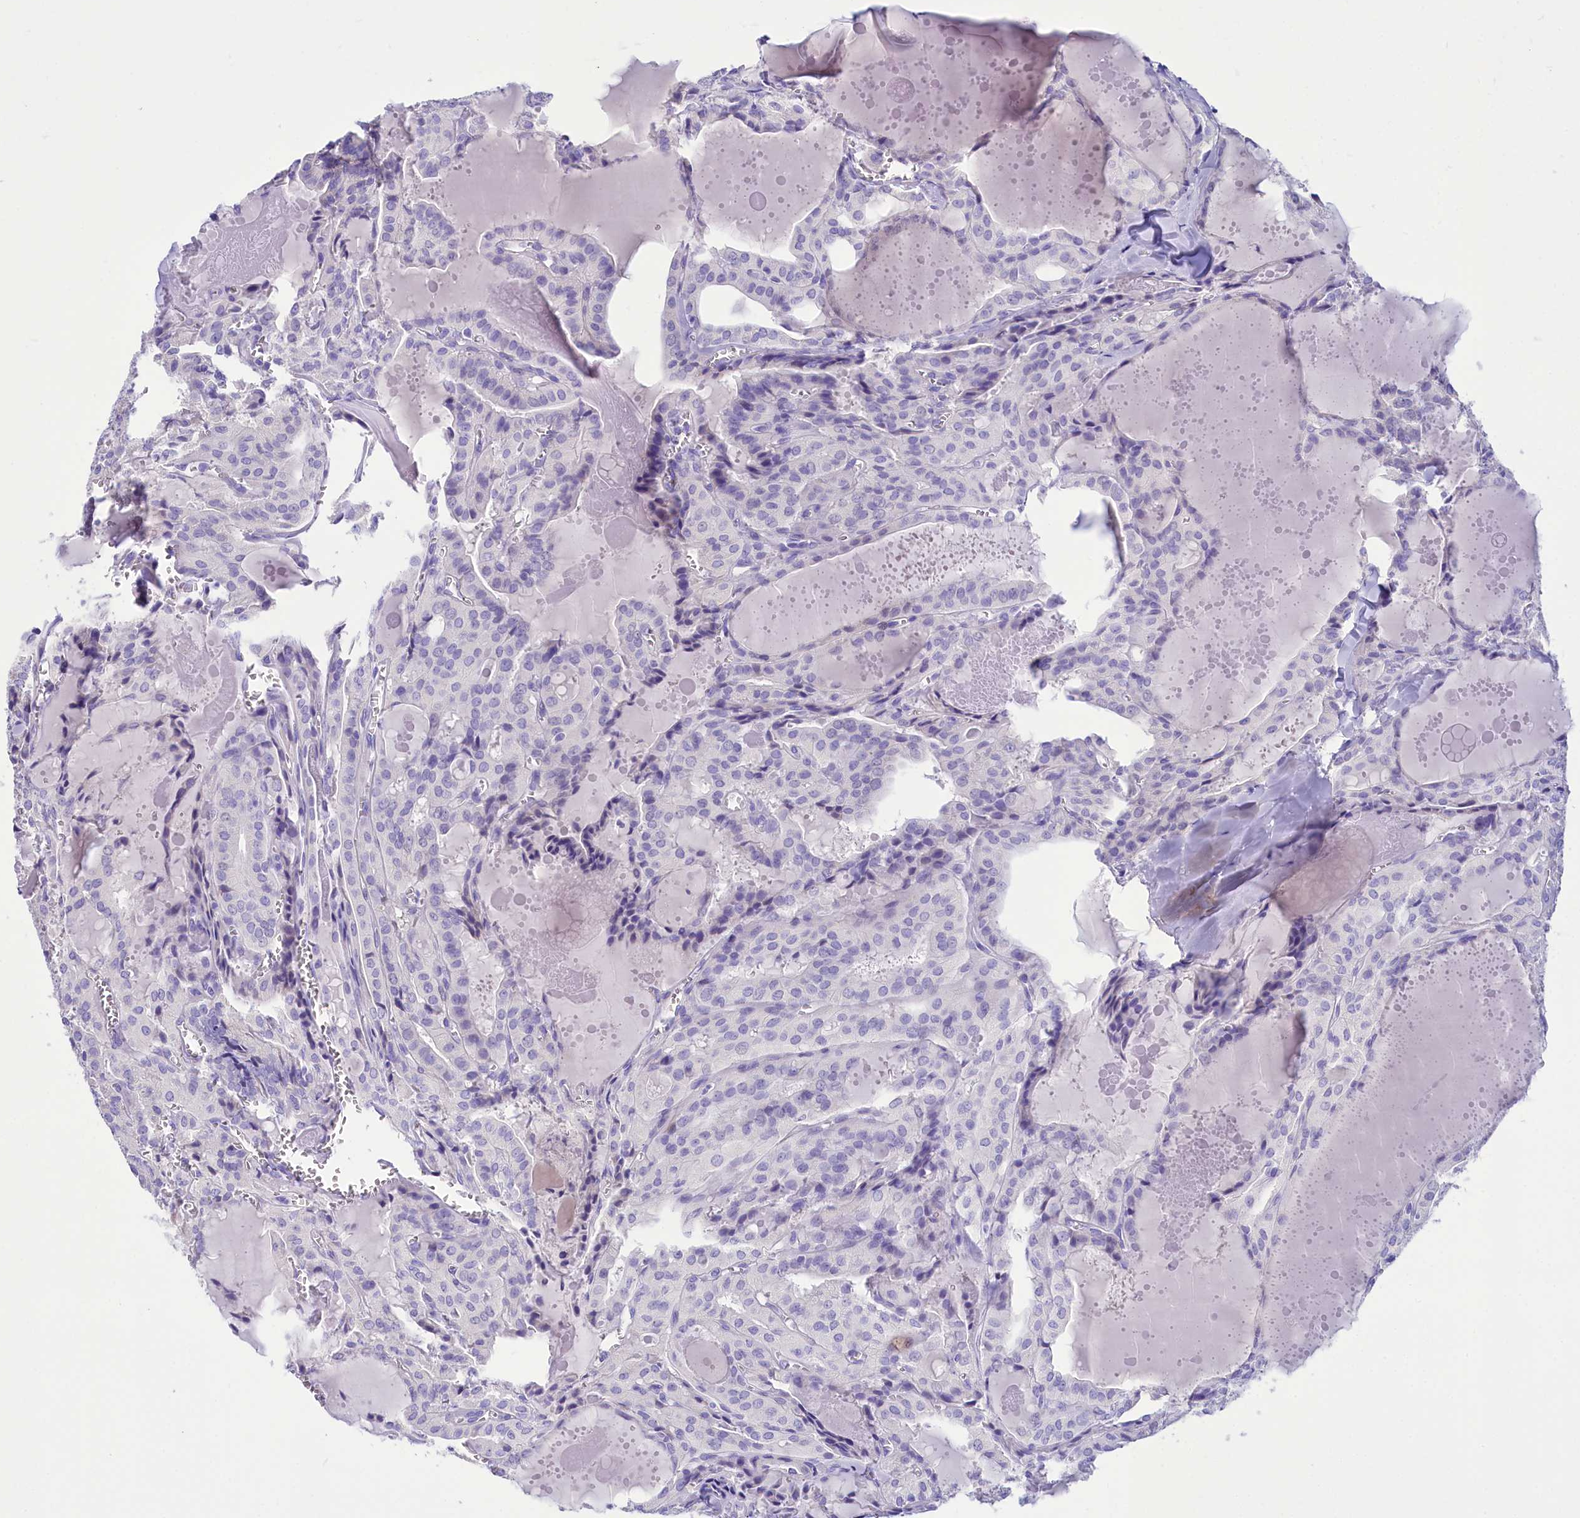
{"staining": {"intensity": "negative", "quantity": "none", "location": "none"}, "tissue": "thyroid cancer", "cell_type": "Tumor cells", "image_type": "cancer", "snomed": [{"axis": "morphology", "description": "Papillary adenocarcinoma, NOS"}, {"axis": "topography", "description": "Thyroid gland"}], "caption": "Immunohistochemical staining of human thyroid cancer (papillary adenocarcinoma) exhibits no significant staining in tumor cells.", "gene": "TTC36", "patient": {"sex": "male", "age": 52}}